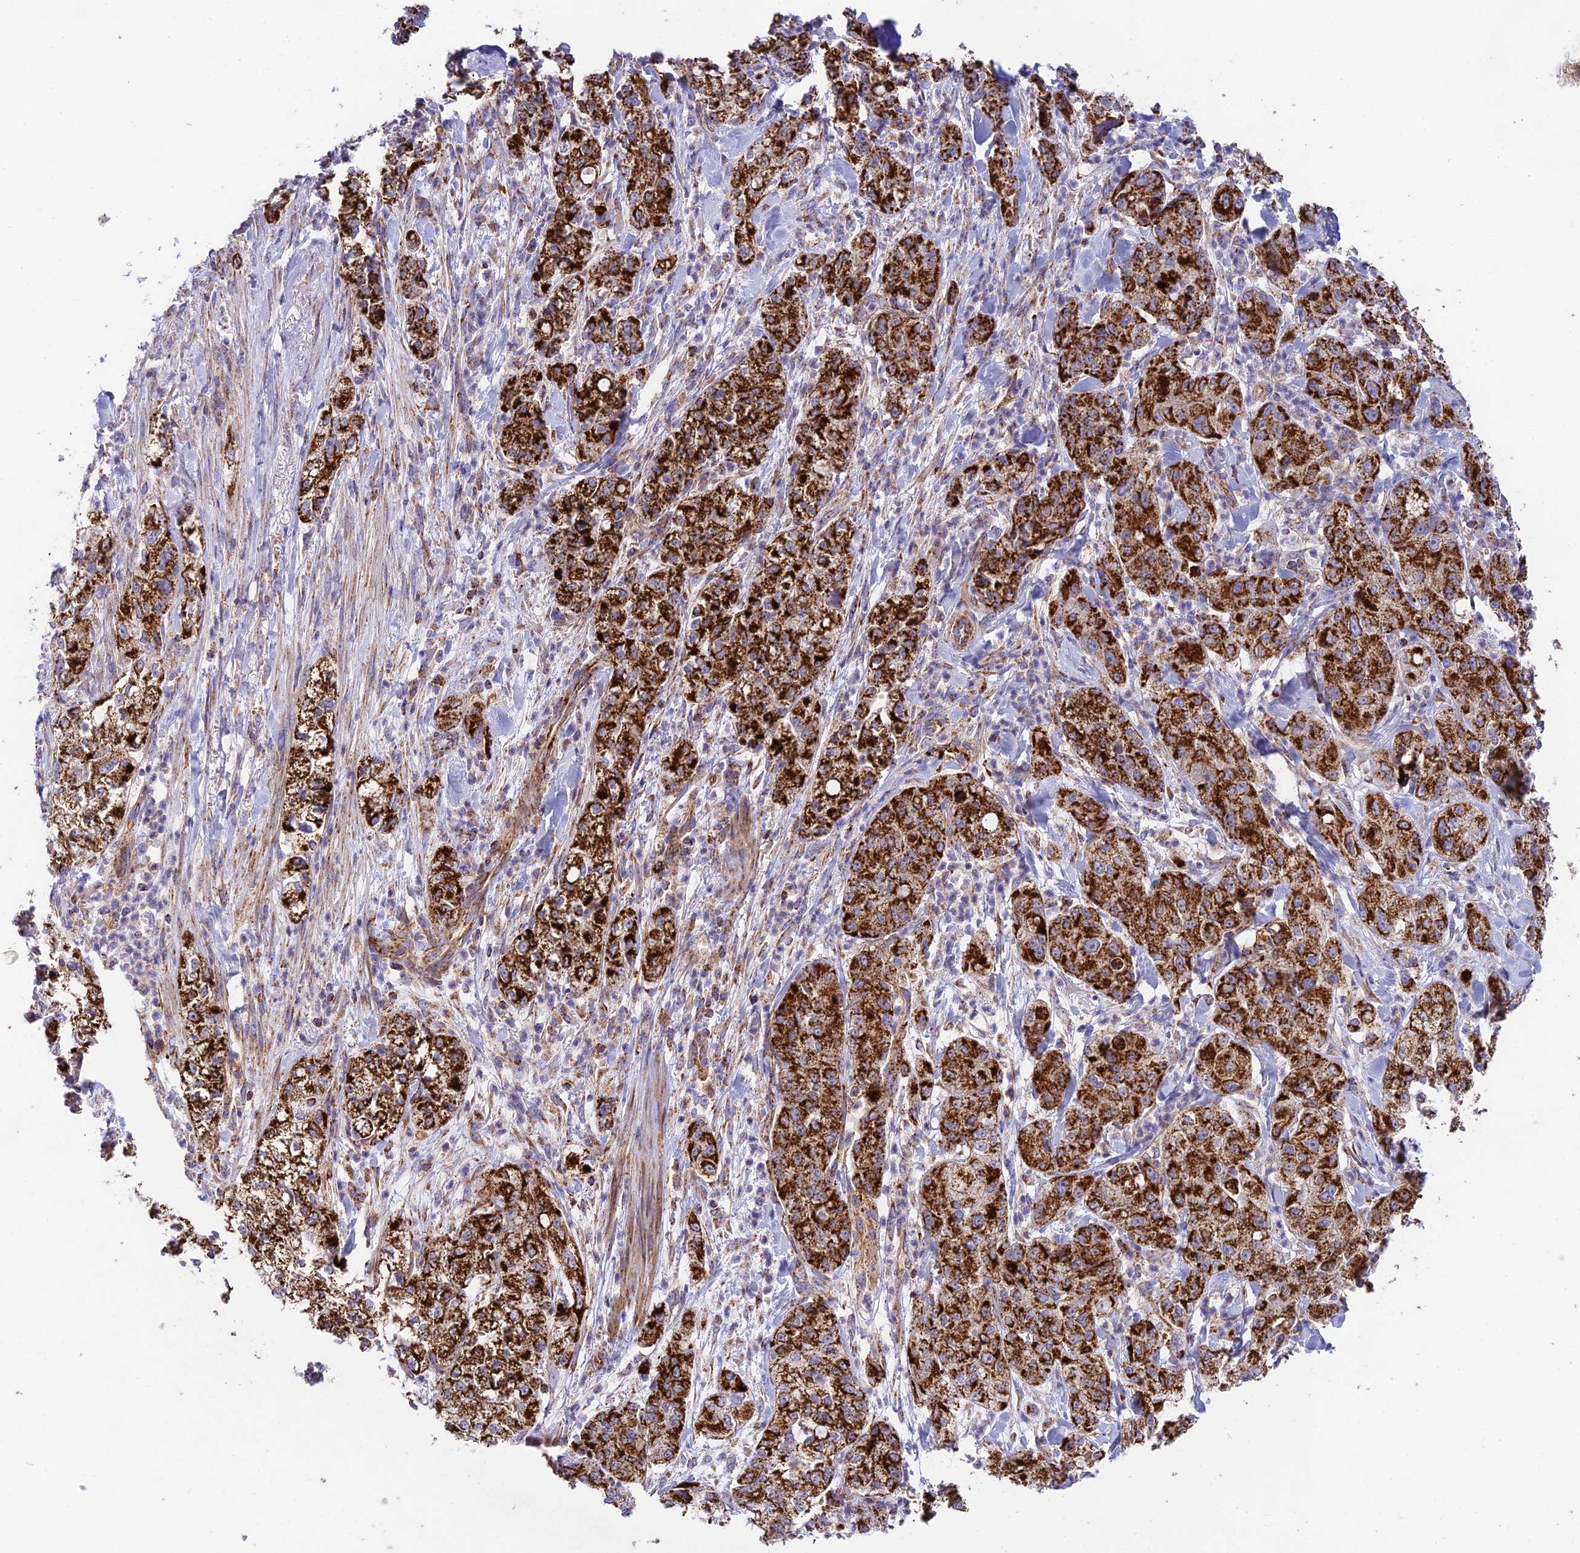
{"staining": {"intensity": "strong", "quantity": ">75%", "location": "cytoplasmic/membranous"}, "tissue": "pancreatic cancer", "cell_type": "Tumor cells", "image_type": "cancer", "snomed": [{"axis": "morphology", "description": "Adenocarcinoma, NOS"}, {"axis": "topography", "description": "Pancreas"}], "caption": "IHC image of pancreatic cancer stained for a protein (brown), which shows high levels of strong cytoplasmic/membranous staining in about >75% of tumor cells.", "gene": "KHDC3L", "patient": {"sex": "female", "age": 78}}